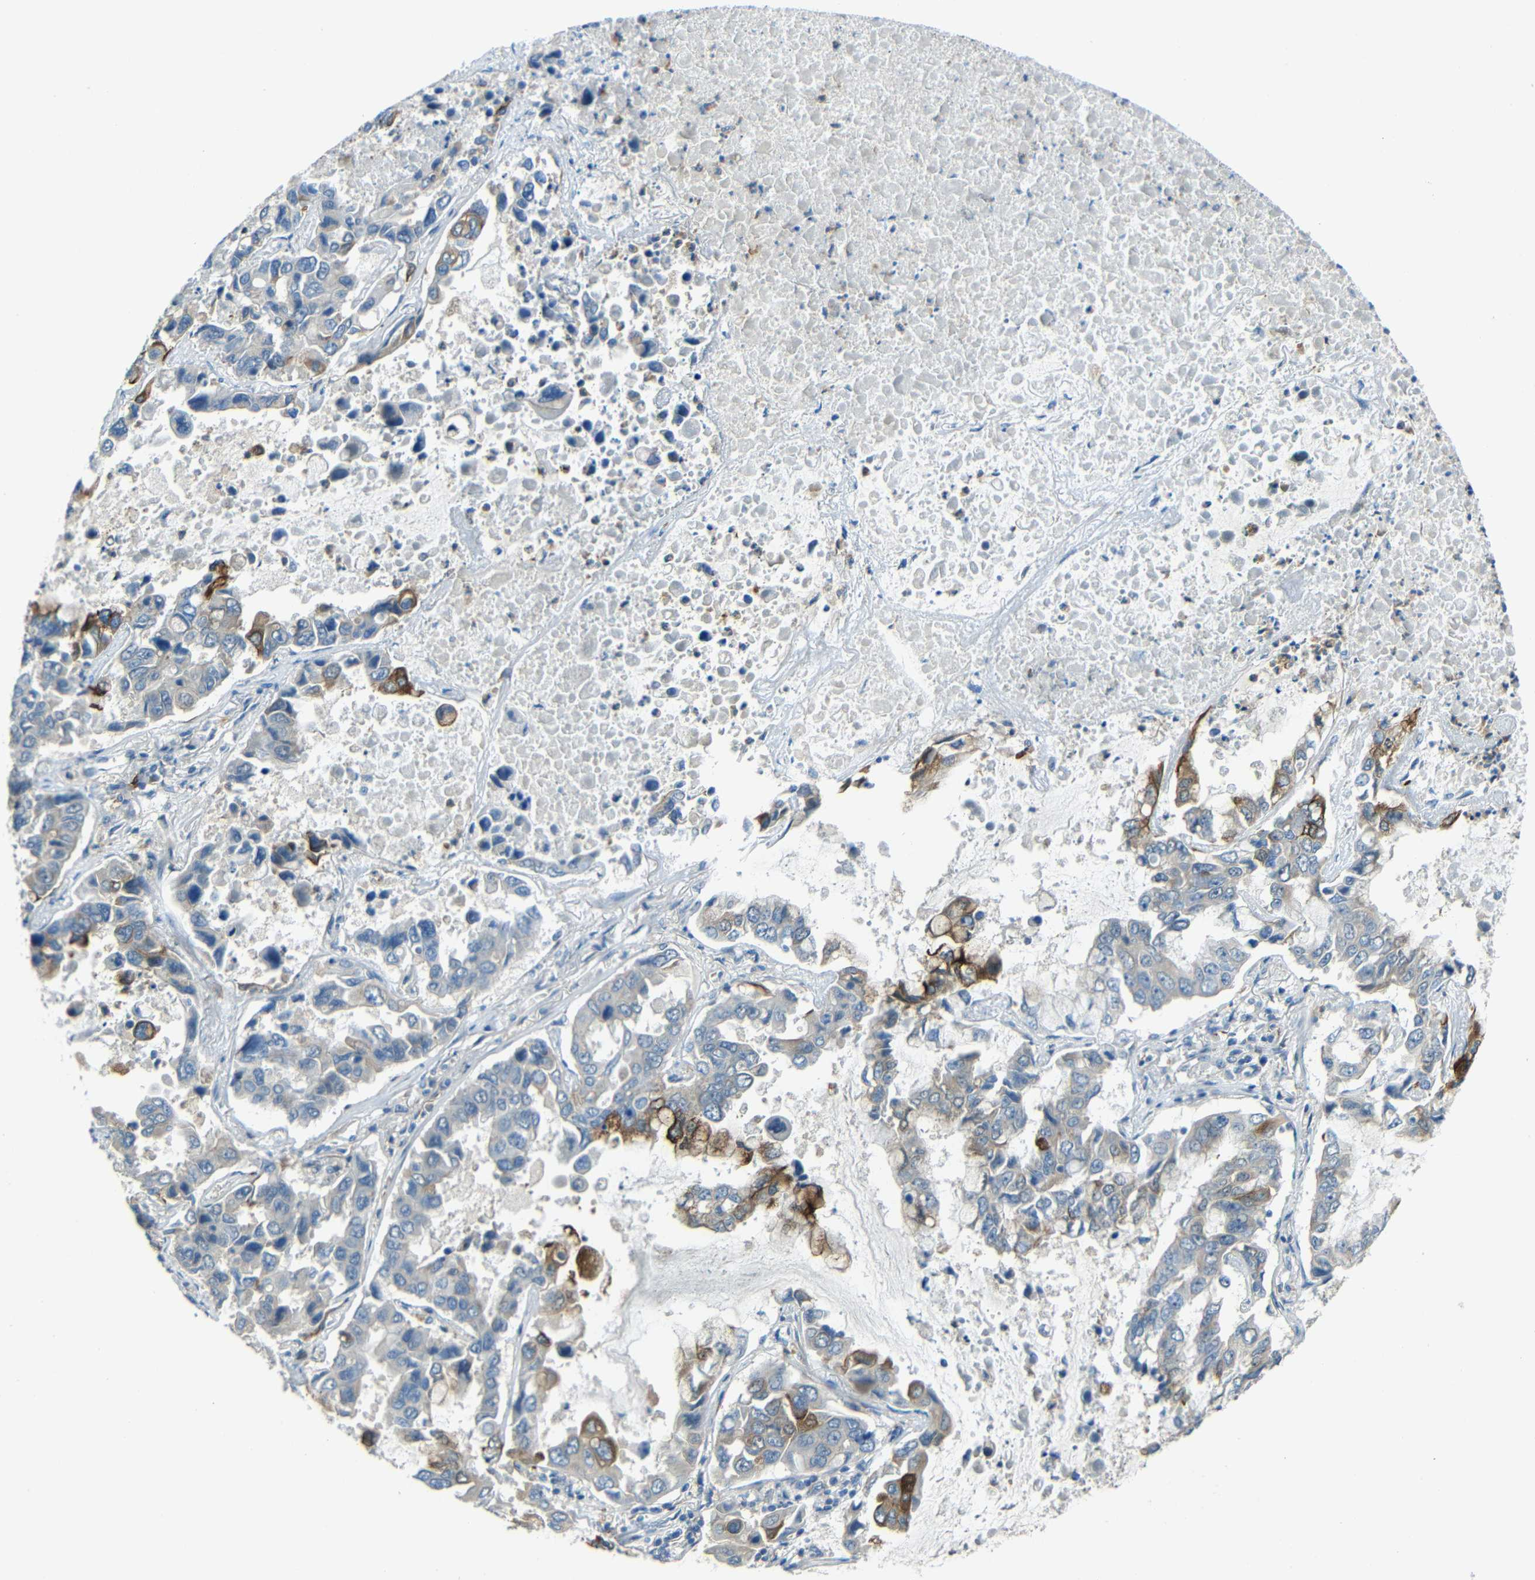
{"staining": {"intensity": "strong", "quantity": "<25%", "location": "cytoplasmic/membranous"}, "tissue": "lung cancer", "cell_type": "Tumor cells", "image_type": "cancer", "snomed": [{"axis": "morphology", "description": "Adenocarcinoma, NOS"}, {"axis": "topography", "description": "Lung"}], "caption": "Approximately <25% of tumor cells in human lung adenocarcinoma reveal strong cytoplasmic/membranous protein staining as visualized by brown immunohistochemical staining.", "gene": "DCLK1", "patient": {"sex": "male", "age": 64}}